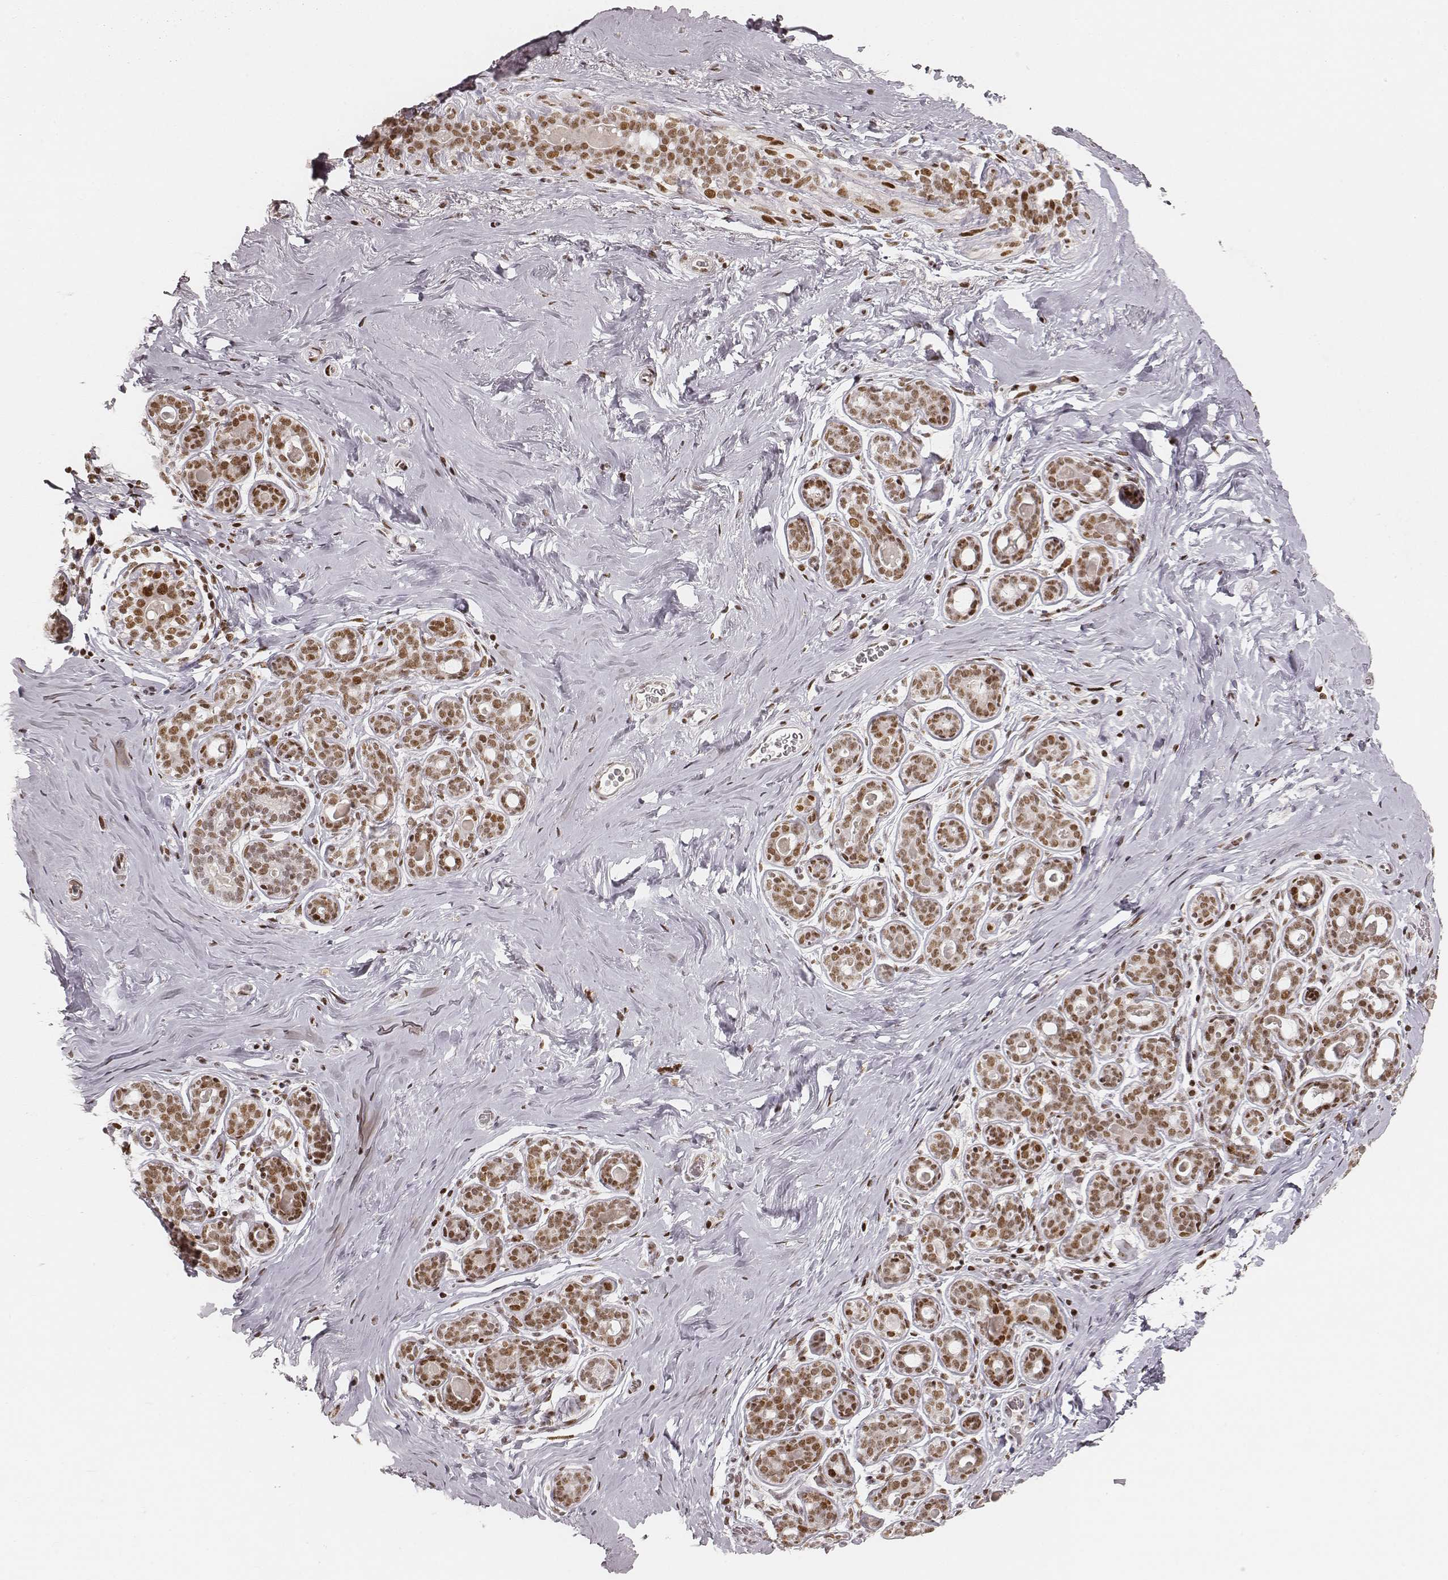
{"staining": {"intensity": "moderate", "quantity": ">75%", "location": "nuclear"}, "tissue": "breast", "cell_type": "Adipocytes", "image_type": "normal", "snomed": [{"axis": "morphology", "description": "Normal tissue, NOS"}, {"axis": "topography", "description": "Skin"}, {"axis": "topography", "description": "Breast"}], "caption": "This image reveals immunohistochemistry staining of normal human breast, with medium moderate nuclear positivity in approximately >75% of adipocytes.", "gene": "HNRNPC", "patient": {"sex": "female", "age": 43}}